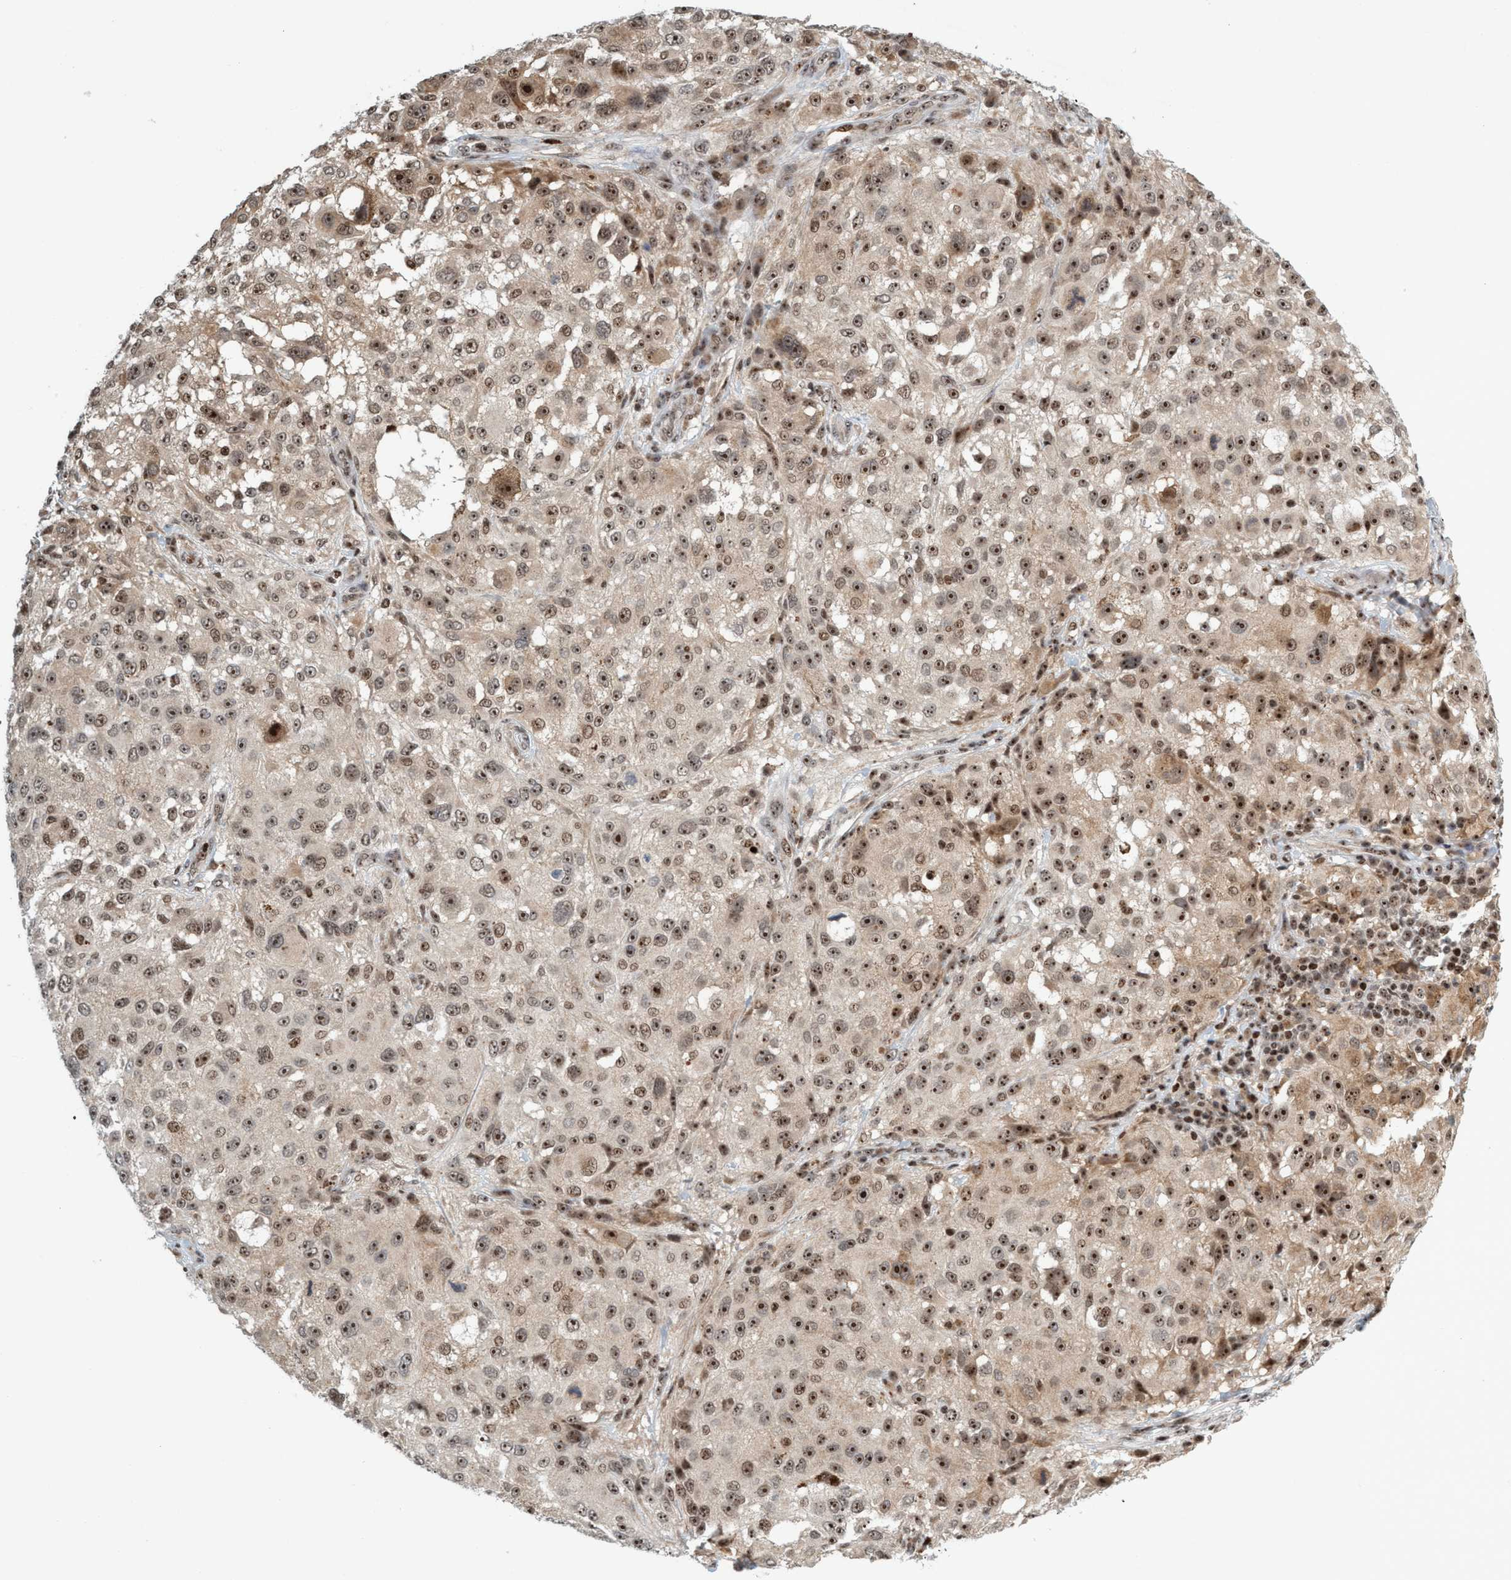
{"staining": {"intensity": "strong", "quantity": ">75%", "location": "nuclear"}, "tissue": "melanoma", "cell_type": "Tumor cells", "image_type": "cancer", "snomed": [{"axis": "morphology", "description": "Necrosis, NOS"}, {"axis": "morphology", "description": "Malignant melanoma, NOS"}, {"axis": "topography", "description": "Skin"}], "caption": "Melanoma stained with a protein marker reveals strong staining in tumor cells.", "gene": "SMCR8", "patient": {"sex": "female", "age": 87}}